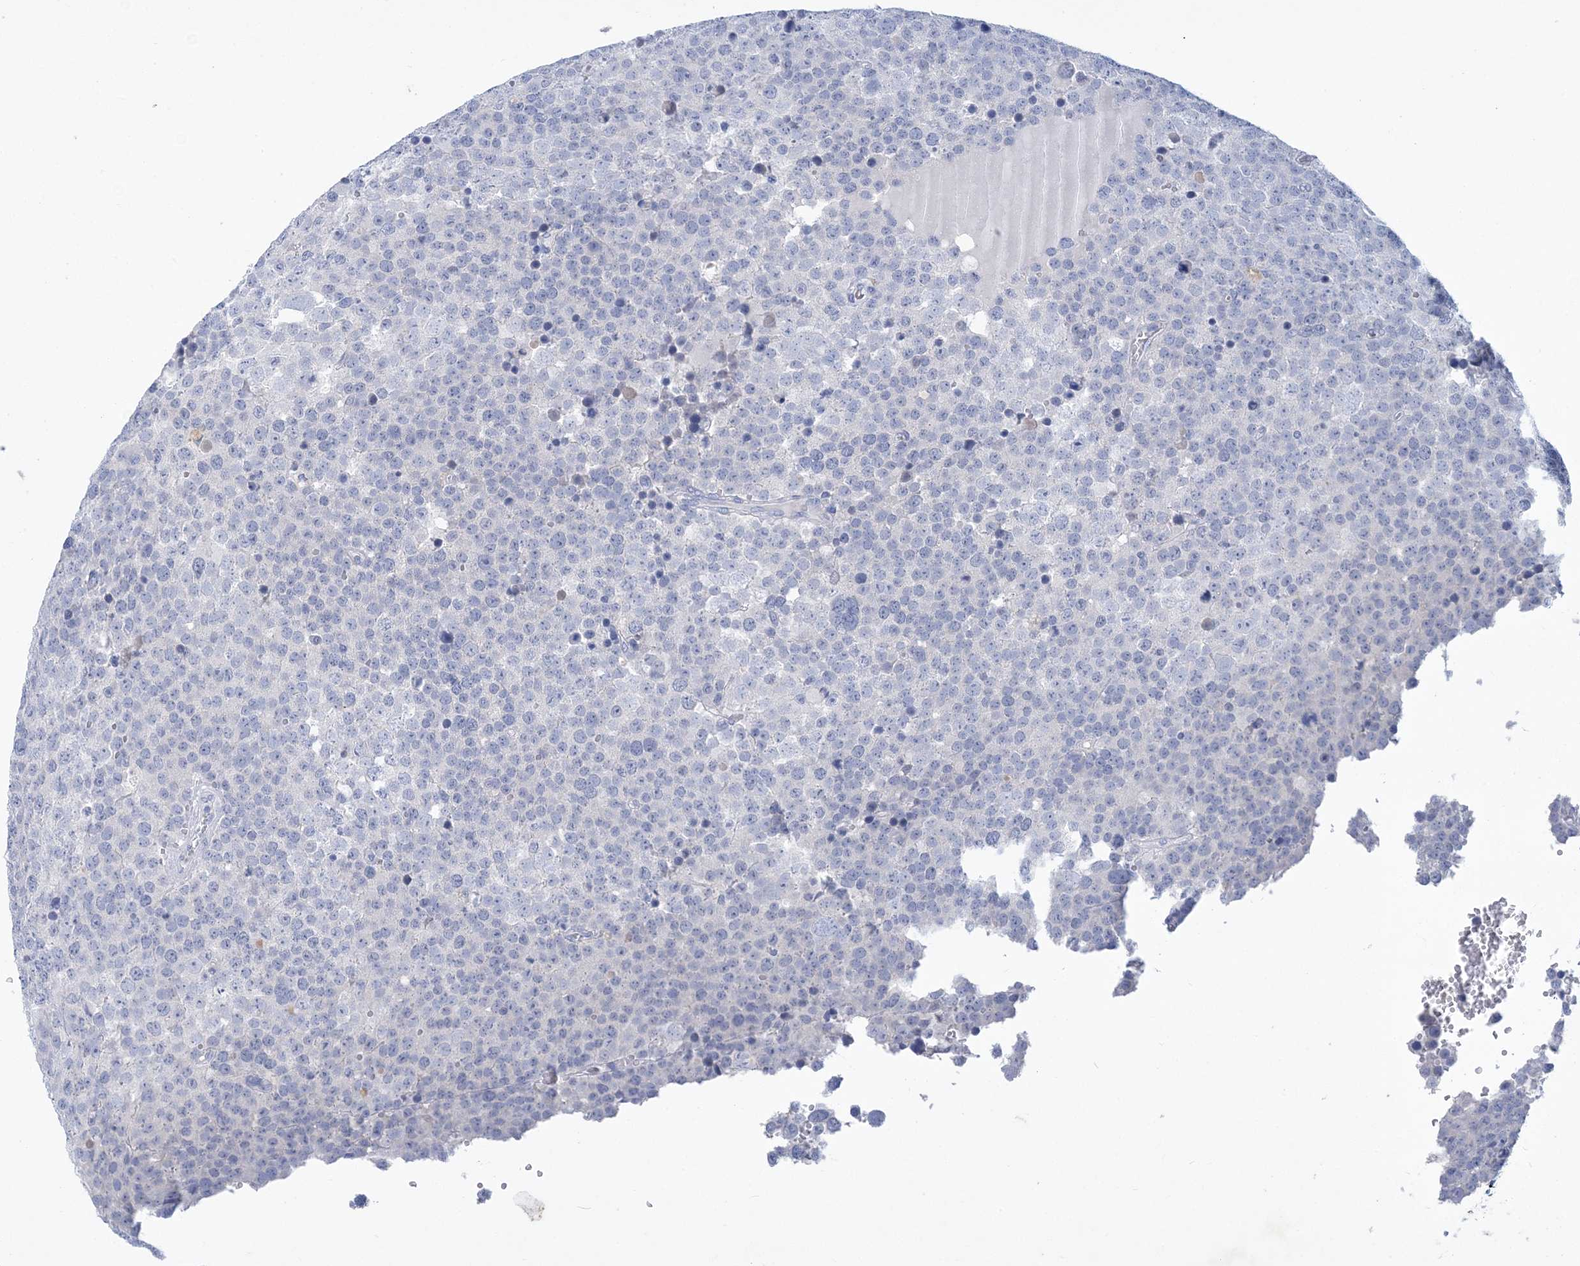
{"staining": {"intensity": "negative", "quantity": "none", "location": "none"}, "tissue": "testis cancer", "cell_type": "Tumor cells", "image_type": "cancer", "snomed": [{"axis": "morphology", "description": "Seminoma, NOS"}, {"axis": "topography", "description": "Testis"}], "caption": "Seminoma (testis) stained for a protein using immunohistochemistry (IHC) demonstrates no staining tumor cells.", "gene": "COPS8", "patient": {"sex": "male", "age": 71}}